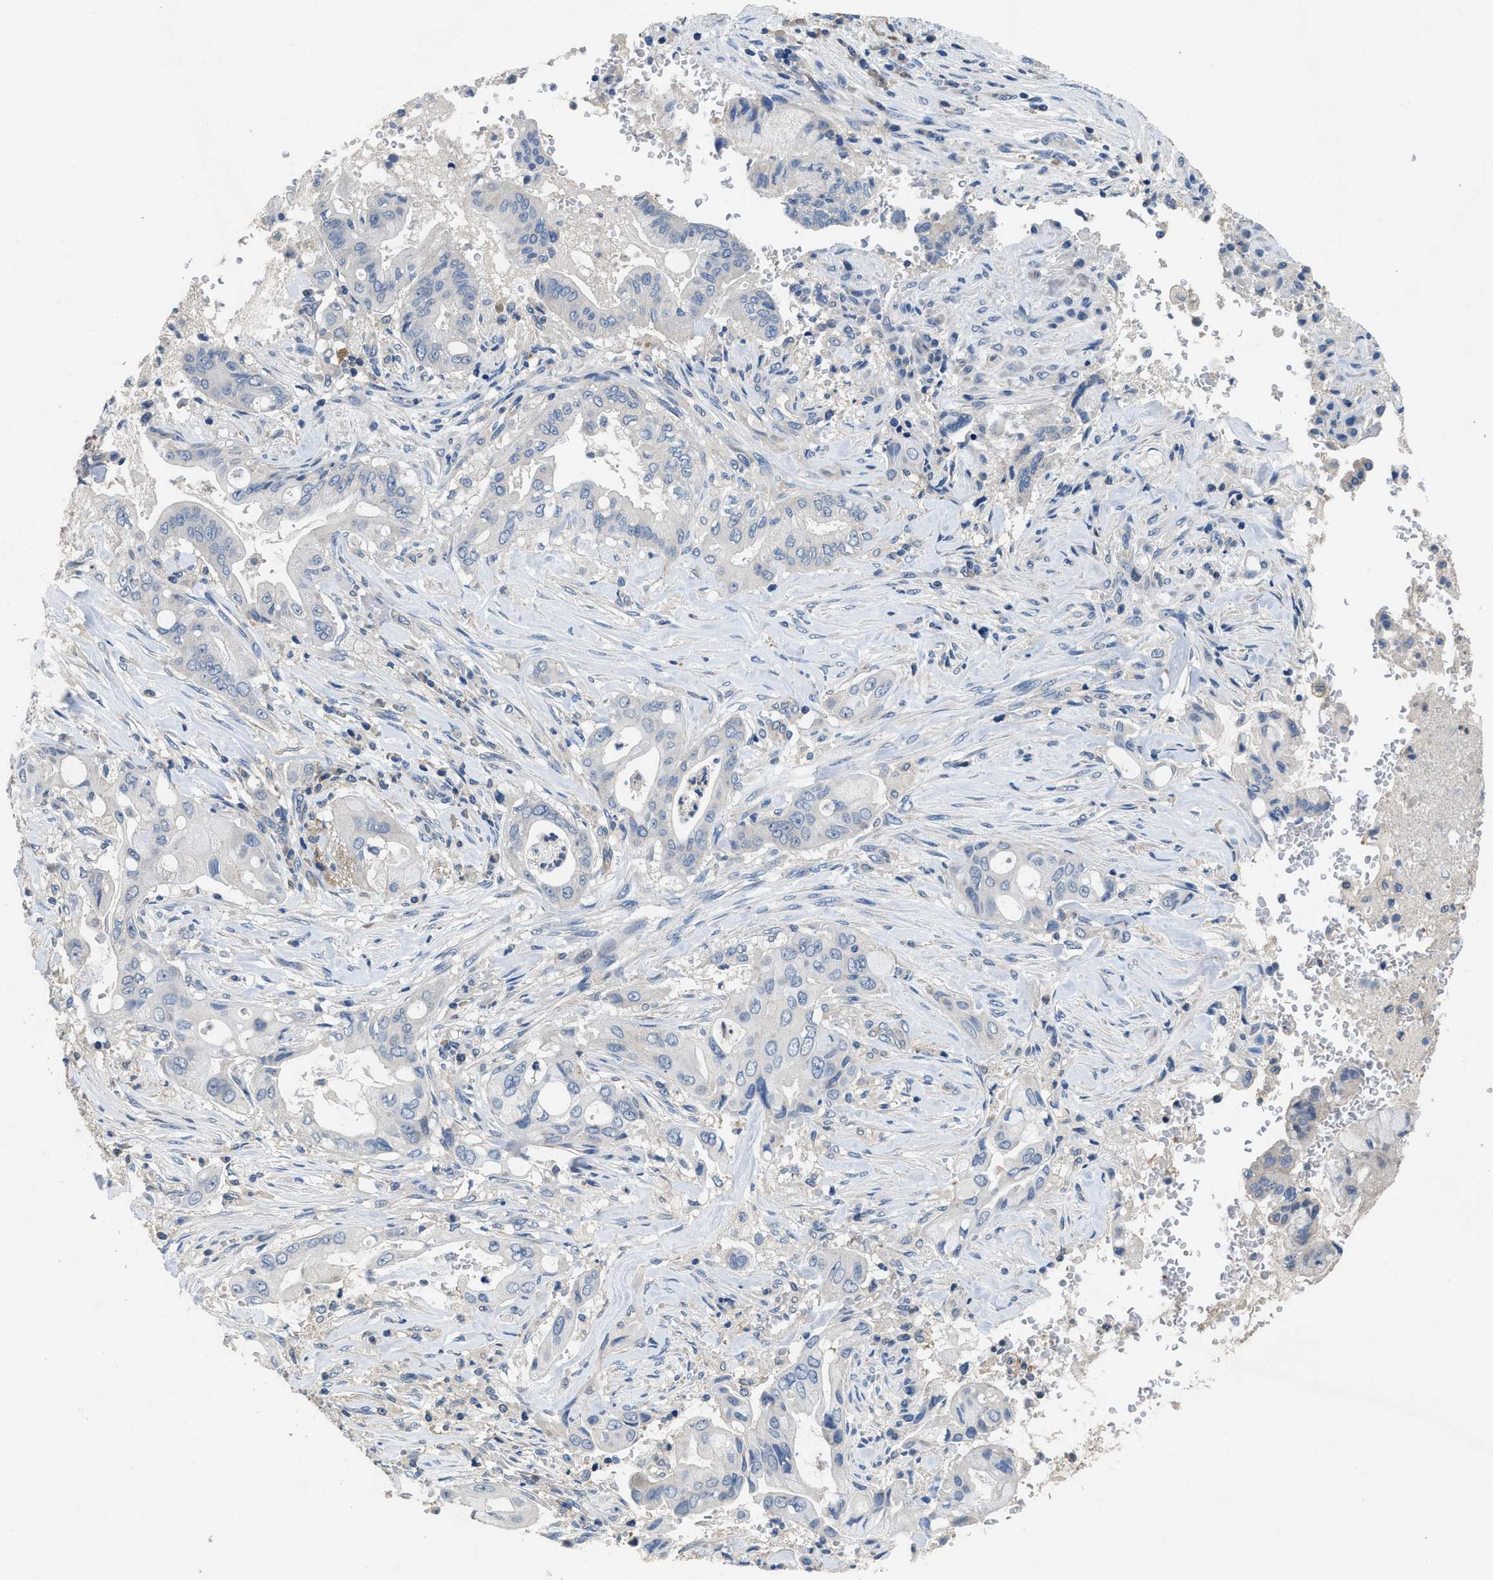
{"staining": {"intensity": "negative", "quantity": "none", "location": "none"}, "tissue": "pancreatic cancer", "cell_type": "Tumor cells", "image_type": "cancer", "snomed": [{"axis": "morphology", "description": "Adenocarcinoma, NOS"}, {"axis": "topography", "description": "Pancreas"}], "caption": "Pancreatic adenocarcinoma stained for a protein using immunohistochemistry (IHC) displays no expression tumor cells.", "gene": "DGKE", "patient": {"sex": "female", "age": 73}}